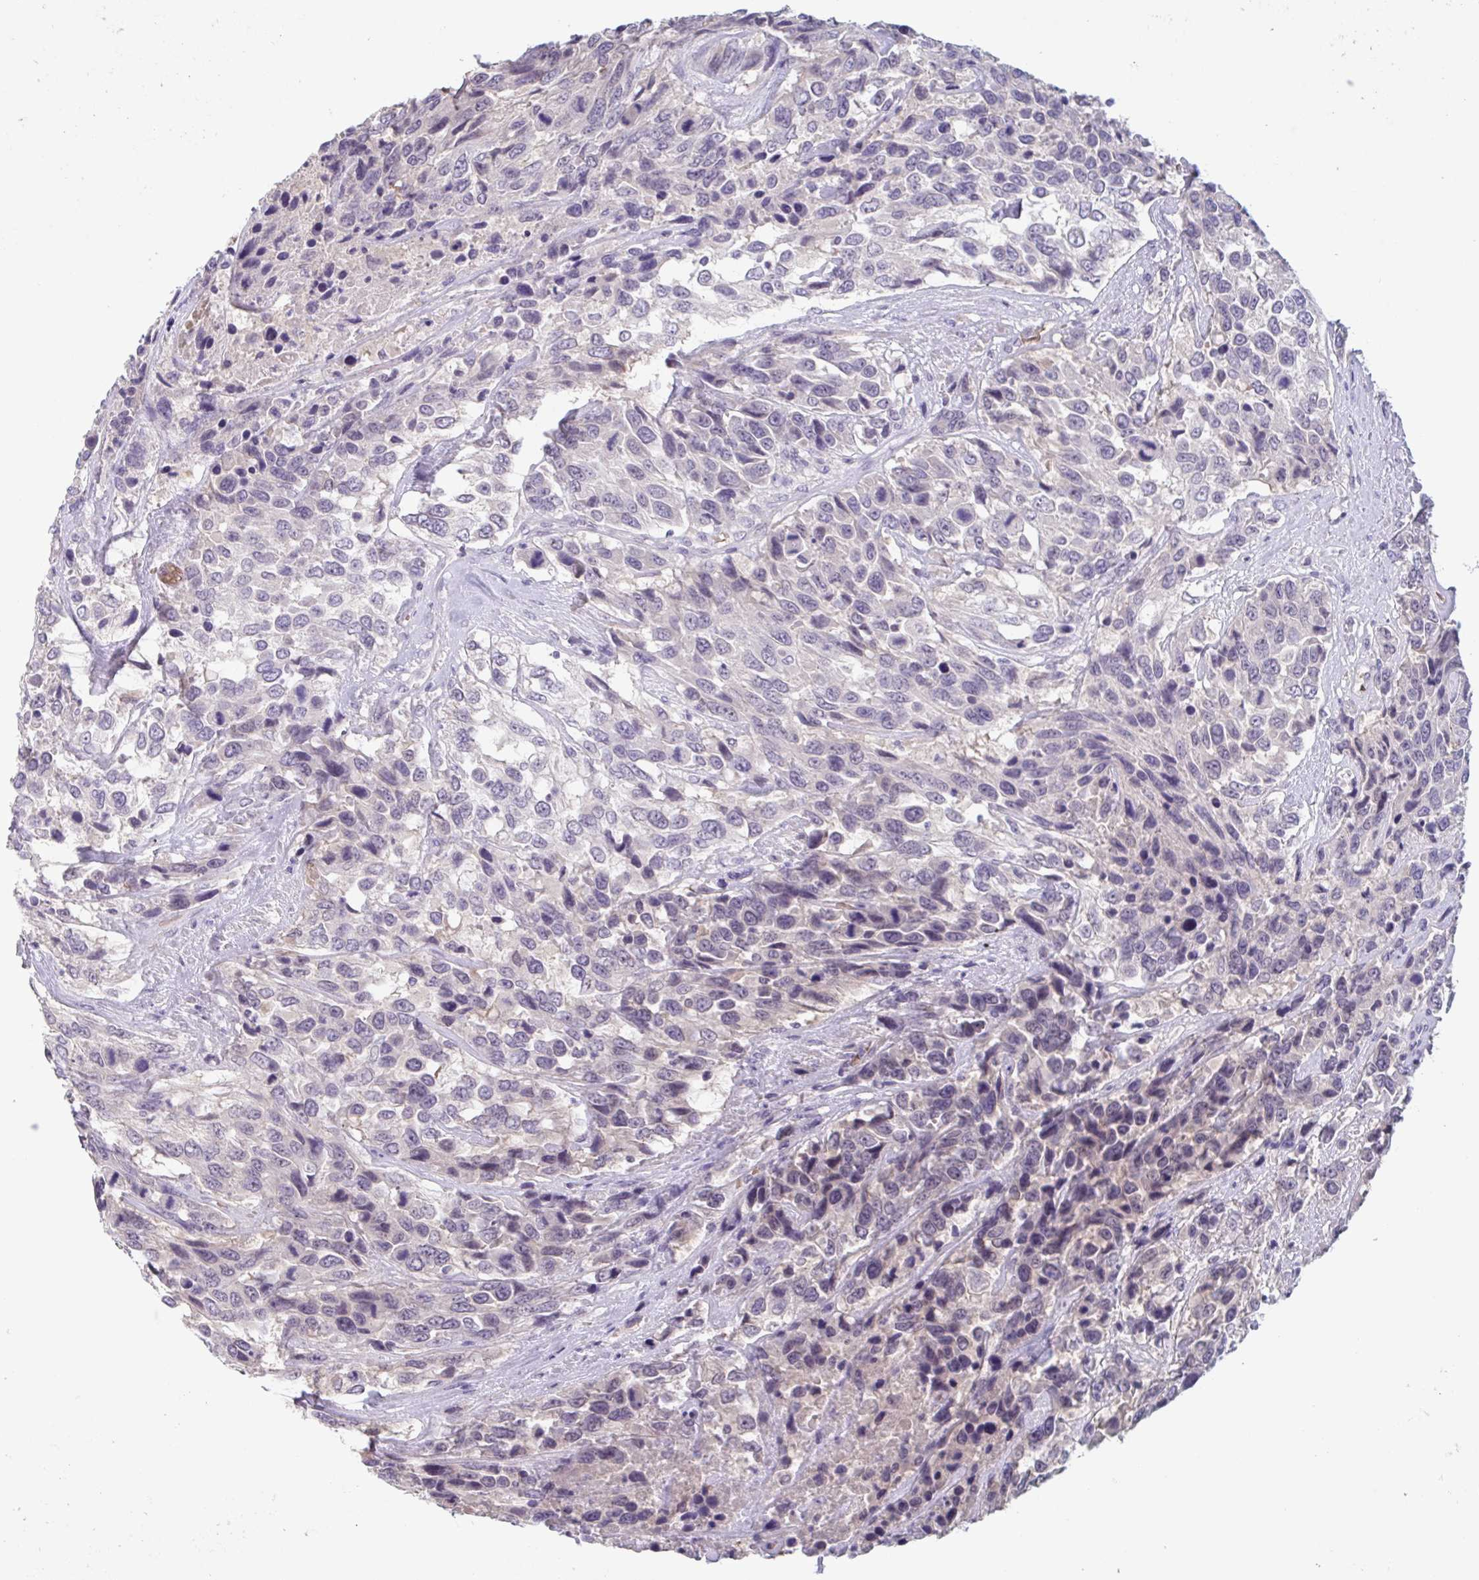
{"staining": {"intensity": "negative", "quantity": "none", "location": "none"}, "tissue": "urothelial cancer", "cell_type": "Tumor cells", "image_type": "cancer", "snomed": [{"axis": "morphology", "description": "Urothelial carcinoma, High grade"}, {"axis": "topography", "description": "Urinary bladder"}], "caption": "Immunohistochemistry of high-grade urothelial carcinoma reveals no expression in tumor cells.", "gene": "RHAG", "patient": {"sex": "female", "age": 70}}